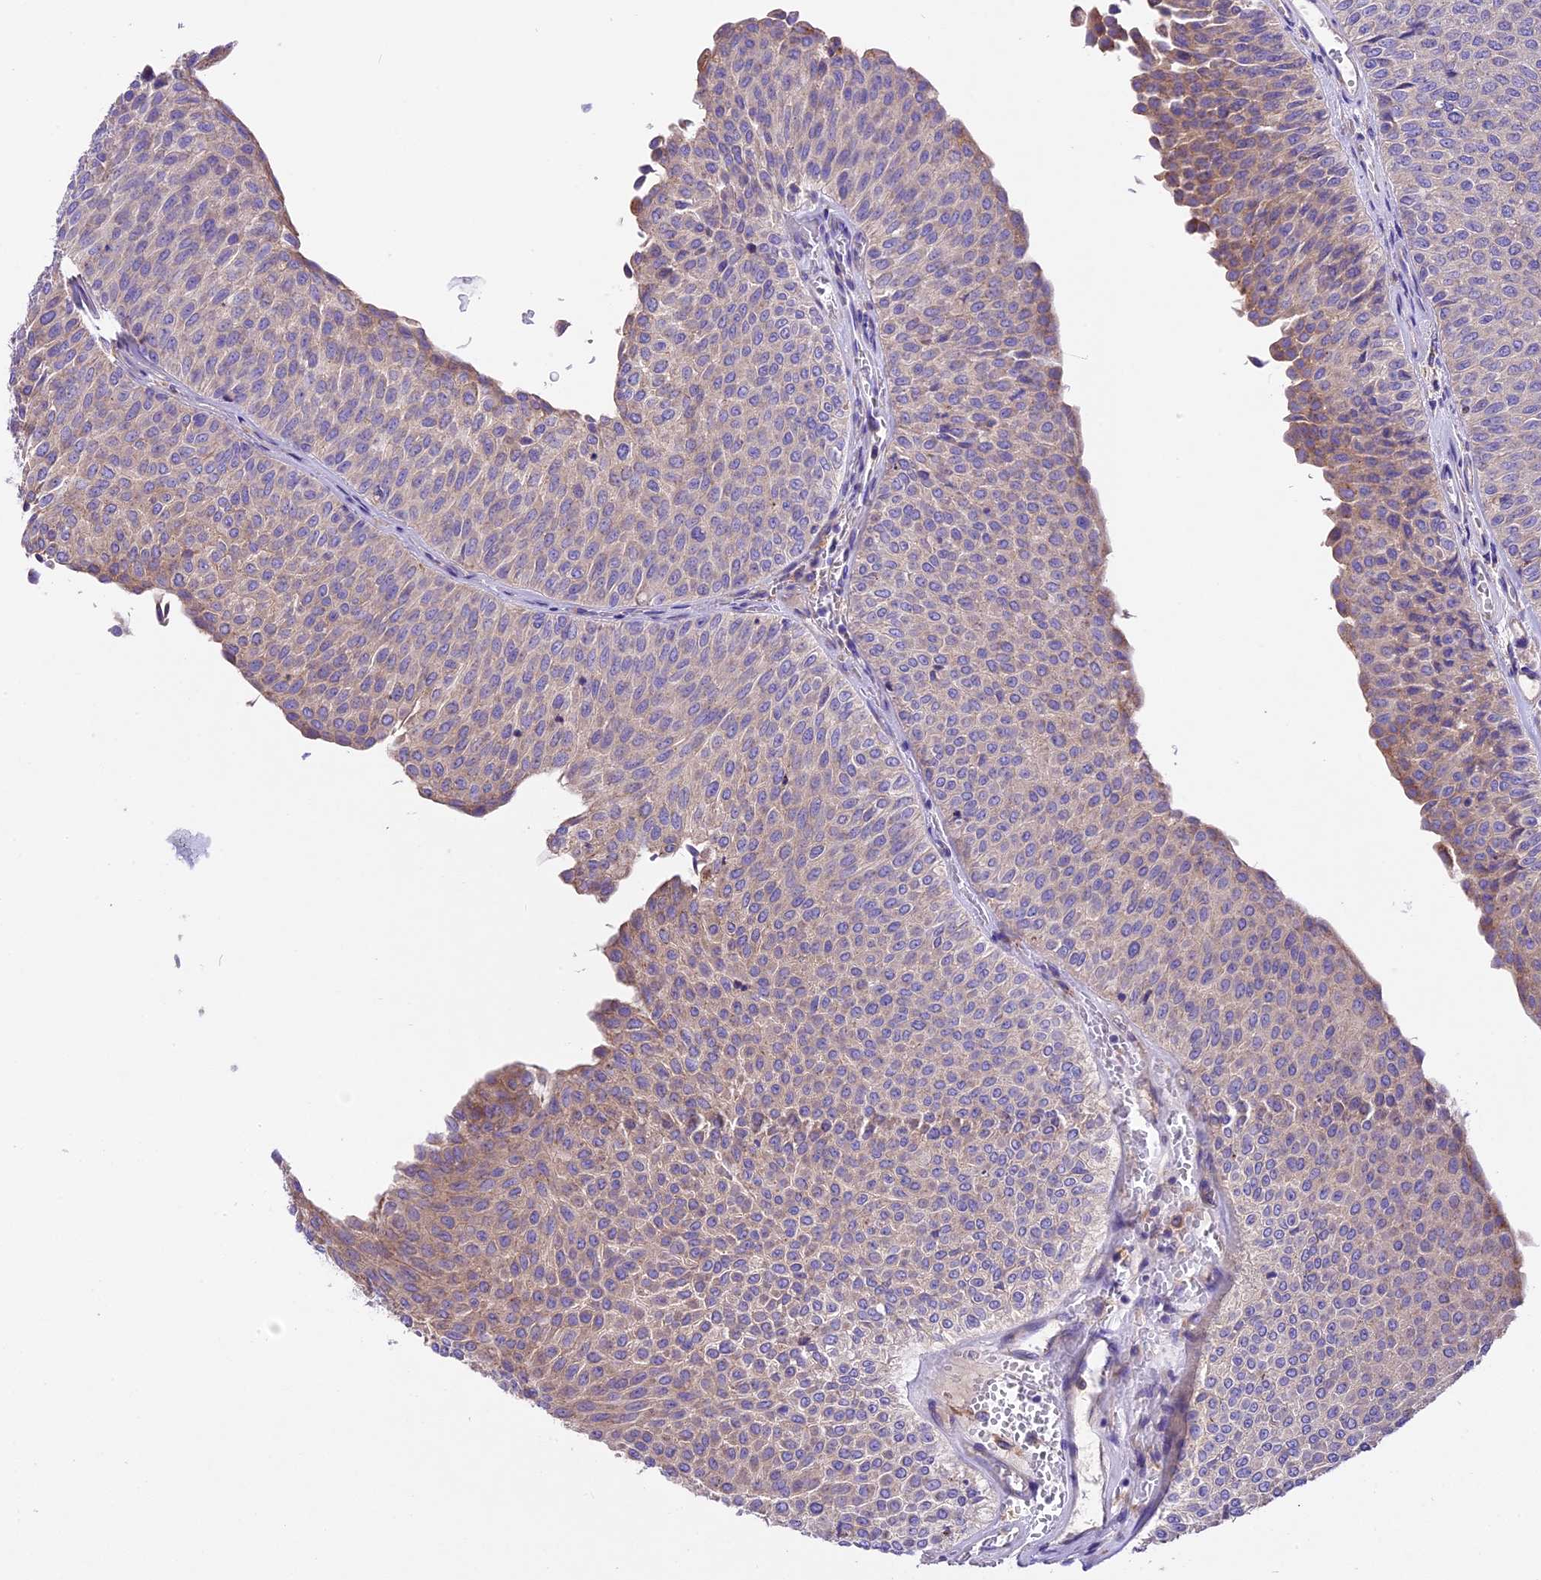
{"staining": {"intensity": "weak", "quantity": "<25%", "location": "cytoplasmic/membranous"}, "tissue": "urothelial cancer", "cell_type": "Tumor cells", "image_type": "cancer", "snomed": [{"axis": "morphology", "description": "Urothelial carcinoma, Low grade"}, {"axis": "topography", "description": "Urinary bladder"}], "caption": "IHC micrograph of neoplastic tissue: low-grade urothelial carcinoma stained with DAB exhibits no significant protein expression in tumor cells. The staining was performed using DAB to visualize the protein expression in brown, while the nuclei were stained in blue with hematoxylin (Magnification: 20x).", "gene": "PEMT", "patient": {"sex": "male", "age": 78}}